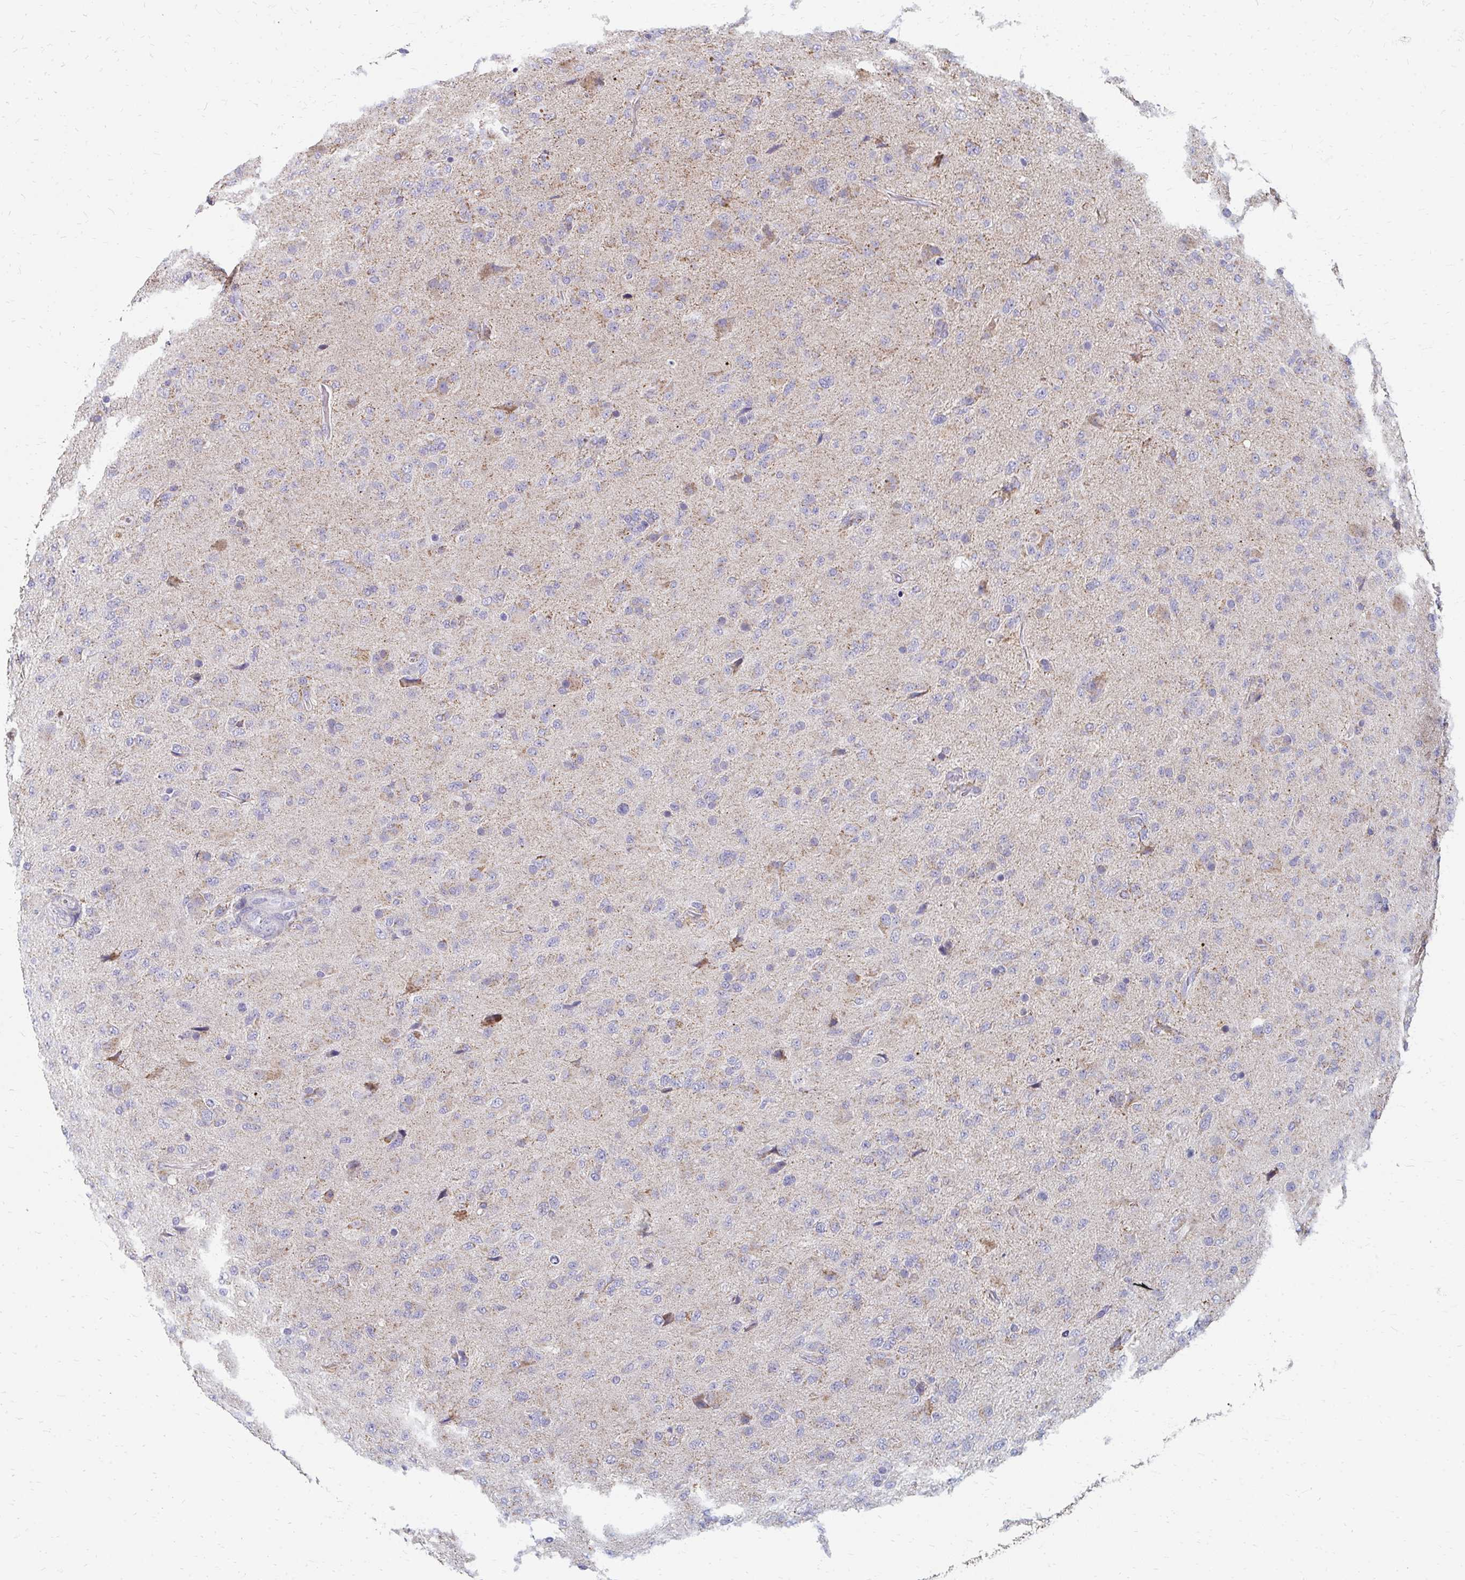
{"staining": {"intensity": "weak", "quantity": "<25%", "location": "cytoplasmic/membranous"}, "tissue": "glioma", "cell_type": "Tumor cells", "image_type": "cancer", "snomed": [{"axis": "morphology", "description": "Glioma, malignant, Low grade"}, {"axis": "topography", "description": "Brain"}], "caption": "High power microscopy image of an IHC histopathology image of malignant glioma (low-grade), revealing no significant expression in tumor cells.", "gene": "OR10V1", "patient": {"sex": "male", "age": 65}}